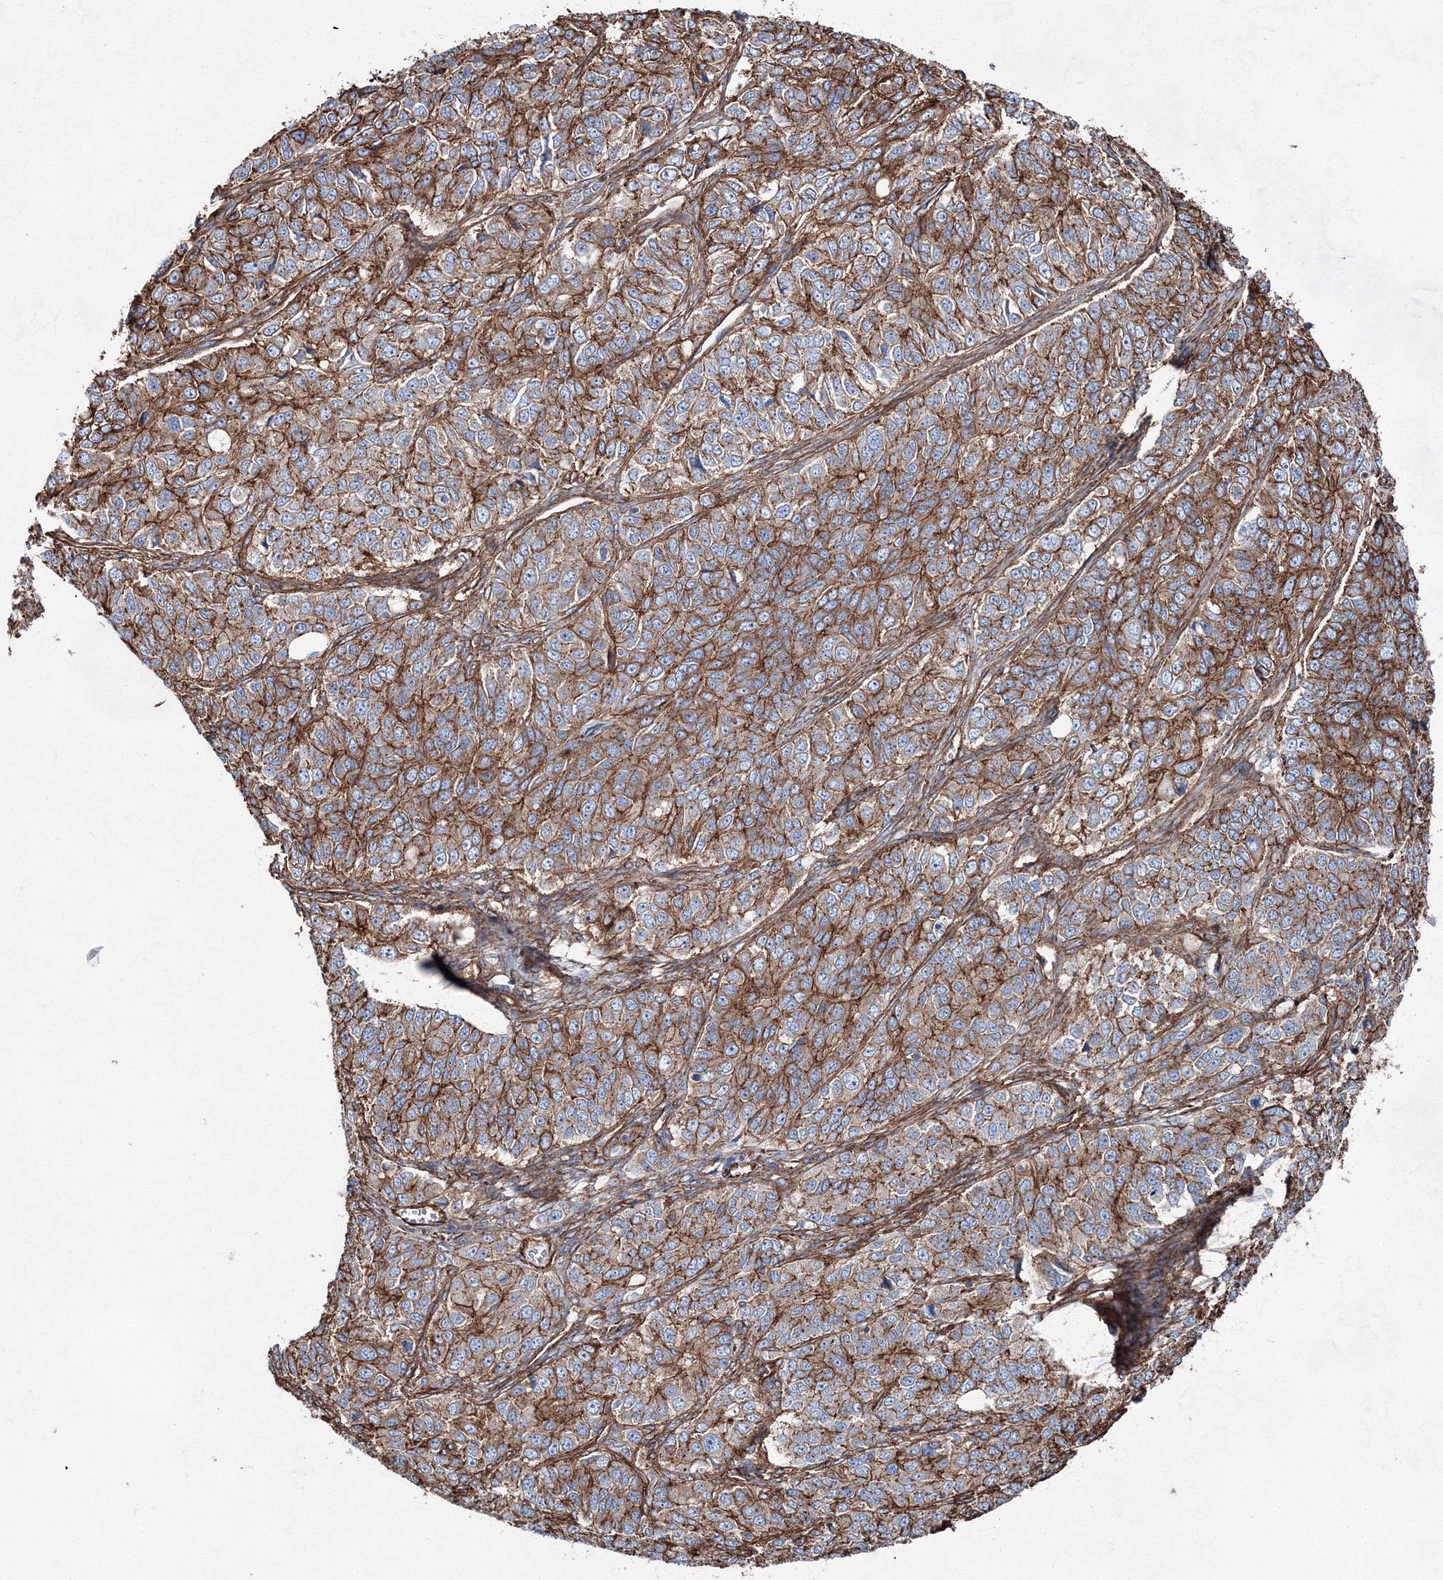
{"staining": {"intensity": "moderate", "quantity": ">75%", "location": "cytoplasmic/membranous"}, "tissue": "ovarian cancer", "cell_type": "Tumor cells", "image_type": "cancer", "snomed": [{"axis": "morphology", "description": "Carcinoma, endometroid"}, {"axis": "topography", "description": "Ovary"}], "caption": "The micrograph exhibits immunohistochemical staining of endometroid carcinoma (ovarian). There is moderate cytoplasmic/membranous staining is present in about >75% of tumor cells. The staining is performed using DAB (3,3'-diaminobenzidine) brown chromogen to label protein expression. The nuclei are counter-stained blue using hematoxylin.", "gene": "ANKRD37", "patient": {"sex": "female", "age": 51}}